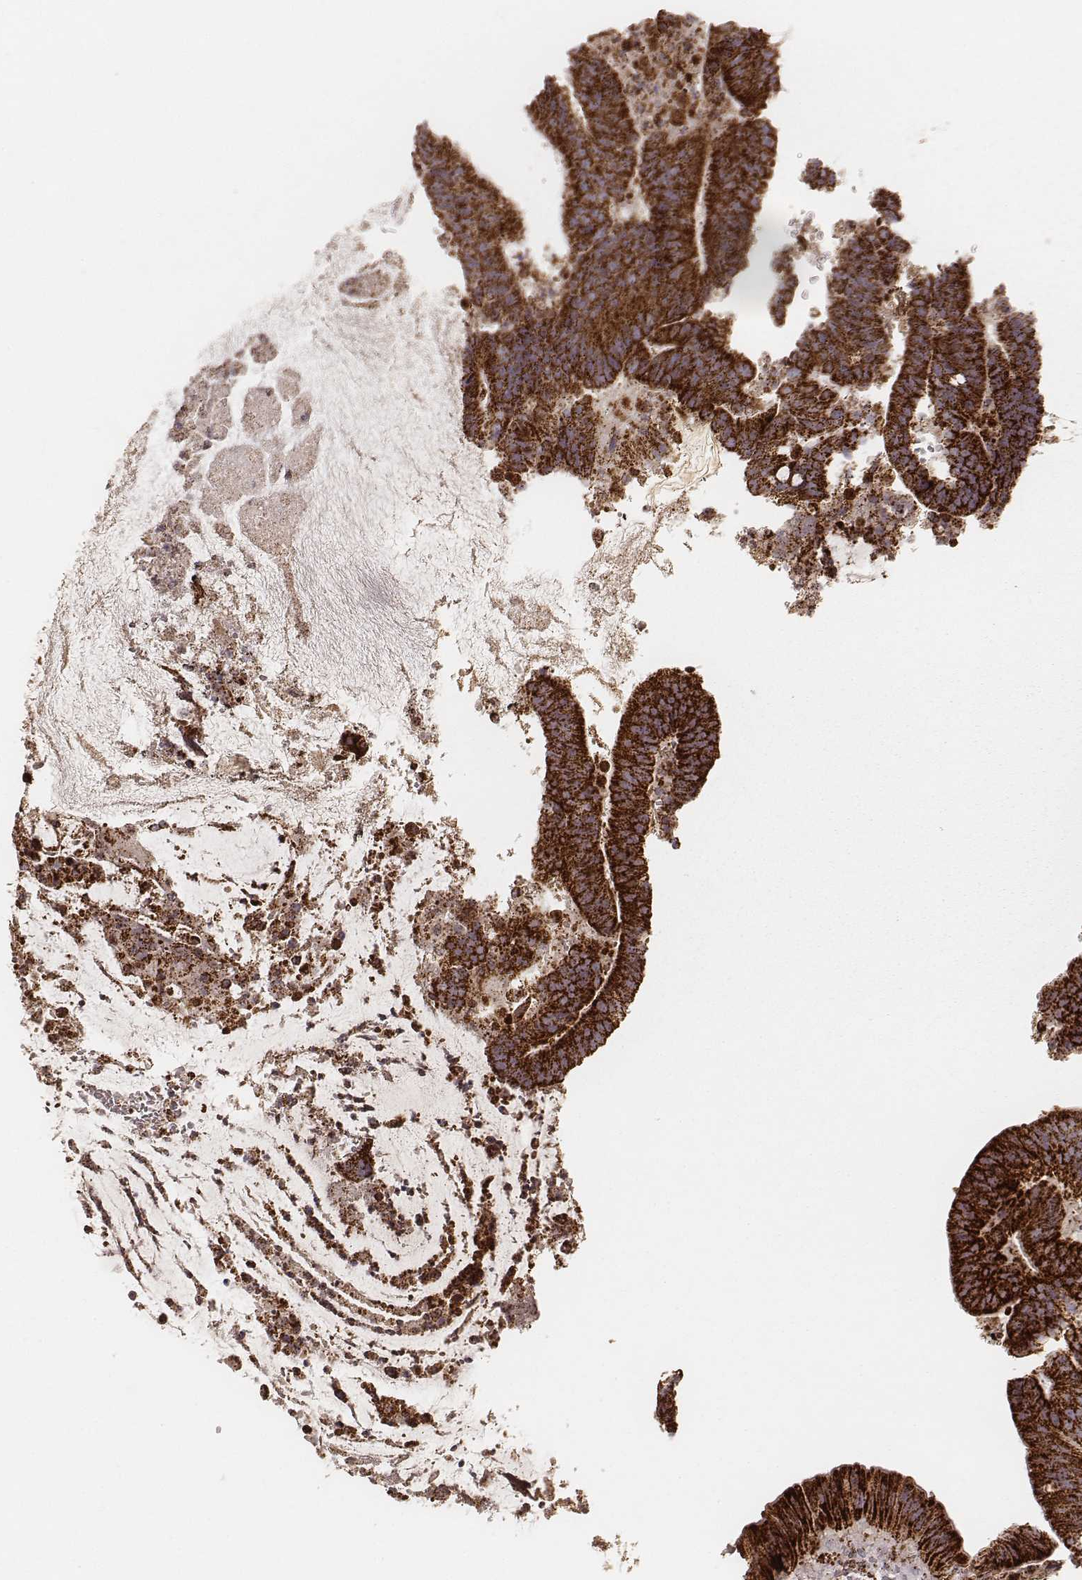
{"staining": {"intensity": "strong", "quantity": ">75%", "location": "cytoplasmic/membranous"}, "tissue": "colorectal cancer", "cell_type": "Tumor cells", "image_type": "cancer", "snomed": [{"axis": "morphology", "description": "Adenocarcinoma, NOS"}, {"axis": "topography", "description": "Colon"}], "caption": "Colorectal adenocarcinoma stained for a protein exhibits strong cytoplasmic/membranous positivity in tumor cells.", "gene": "CS", "patient": {"sex": "female", "age": 43}}